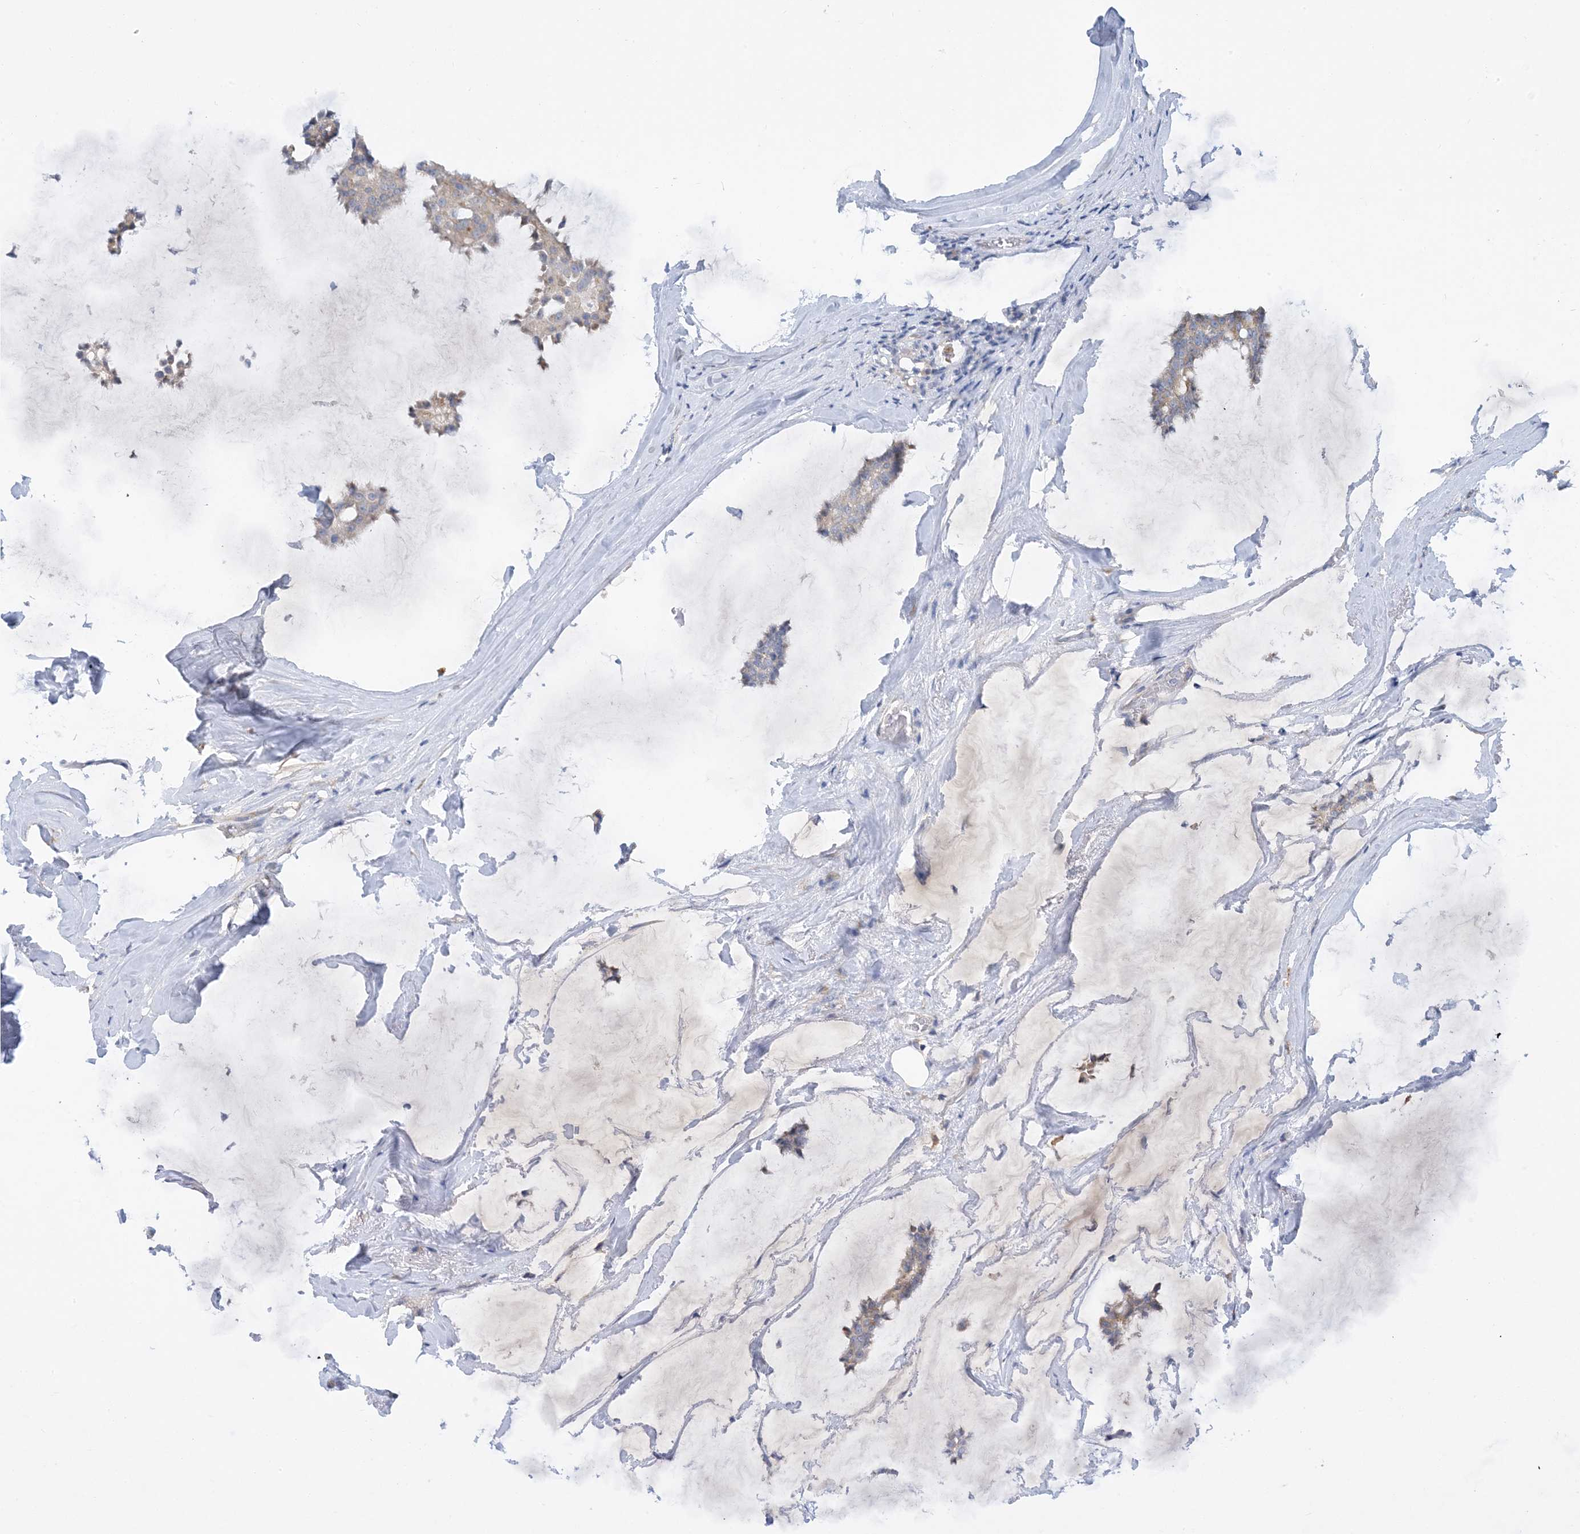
{"staining": {"intensity": "weak", "quantity": "<25%", "location": "cytoplasmic/membranous"}, "tissue": "breast cancer", "cell_type": "Tumor cells", "image_type": "cancer", "snomed": [{"axis": "morphology", "description": "Duct carcinoma"}, {"axis": "topography", "description": "Breast"}], "caption": "Tumor cells show no significant protein staining in breast cancer.", "gene": "ZCCHC18", "patient": {"sex": "female", "age": 93}}